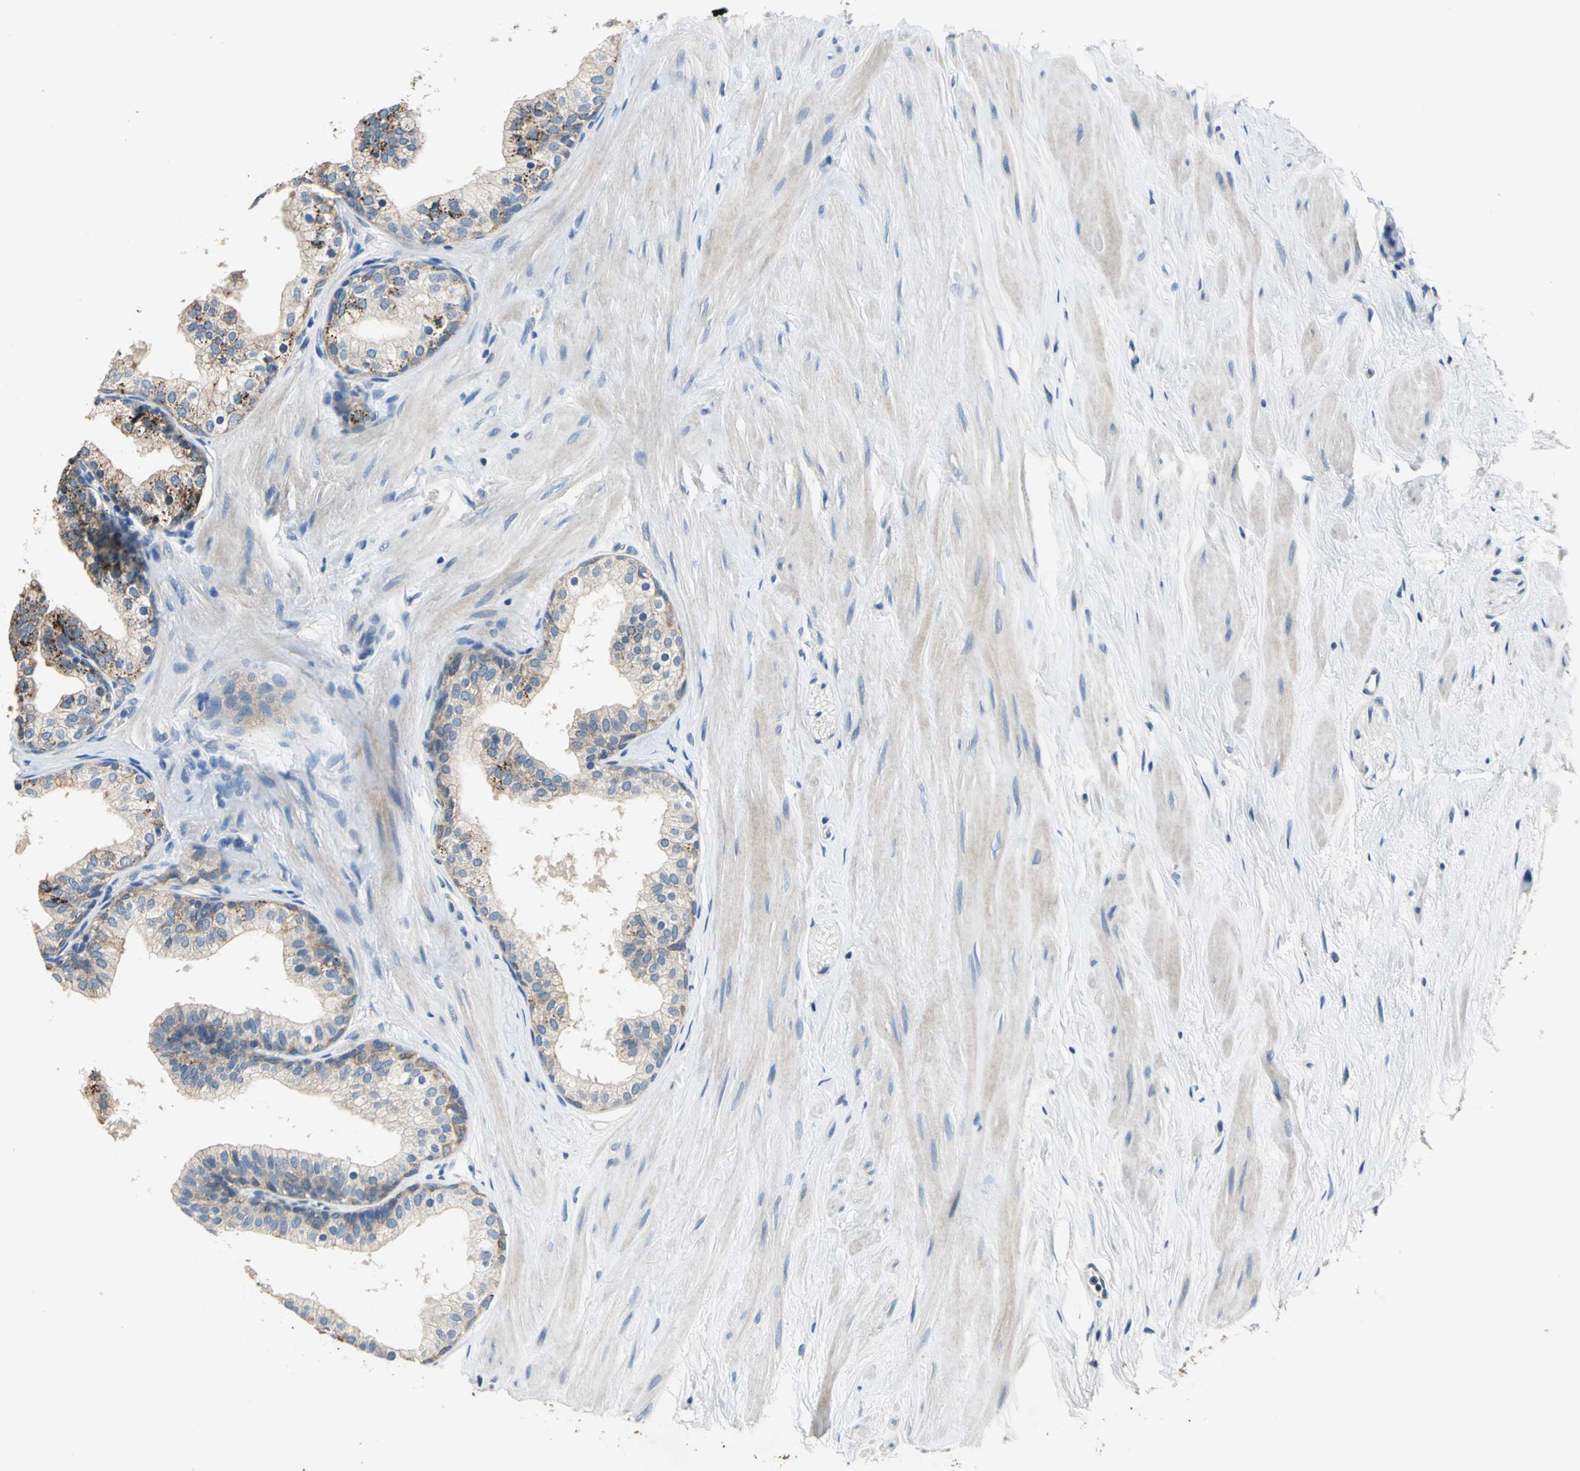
{"staining": {"intensity": "moderate", "quantity": "25%-75%", "location": "cytoplasmic/membranous"}, "tissue": "prostate", "cell_type": "Glandular cells", "image_type": "normal", "snomed": [{"axis": "morphology", "description": "Normal tissue, NOS"}, {"axis": "topography", "description": "Prostate"}], "caption": "IHC (DAB) staining of normal human prostate shows moderate cytoplasmic/membranous protein staining in approximately 25%-75% of glandular cells. Nuclei are stained in blue.", "gene": "RASD2", "patient": {"sex": "male", "age": 60}}